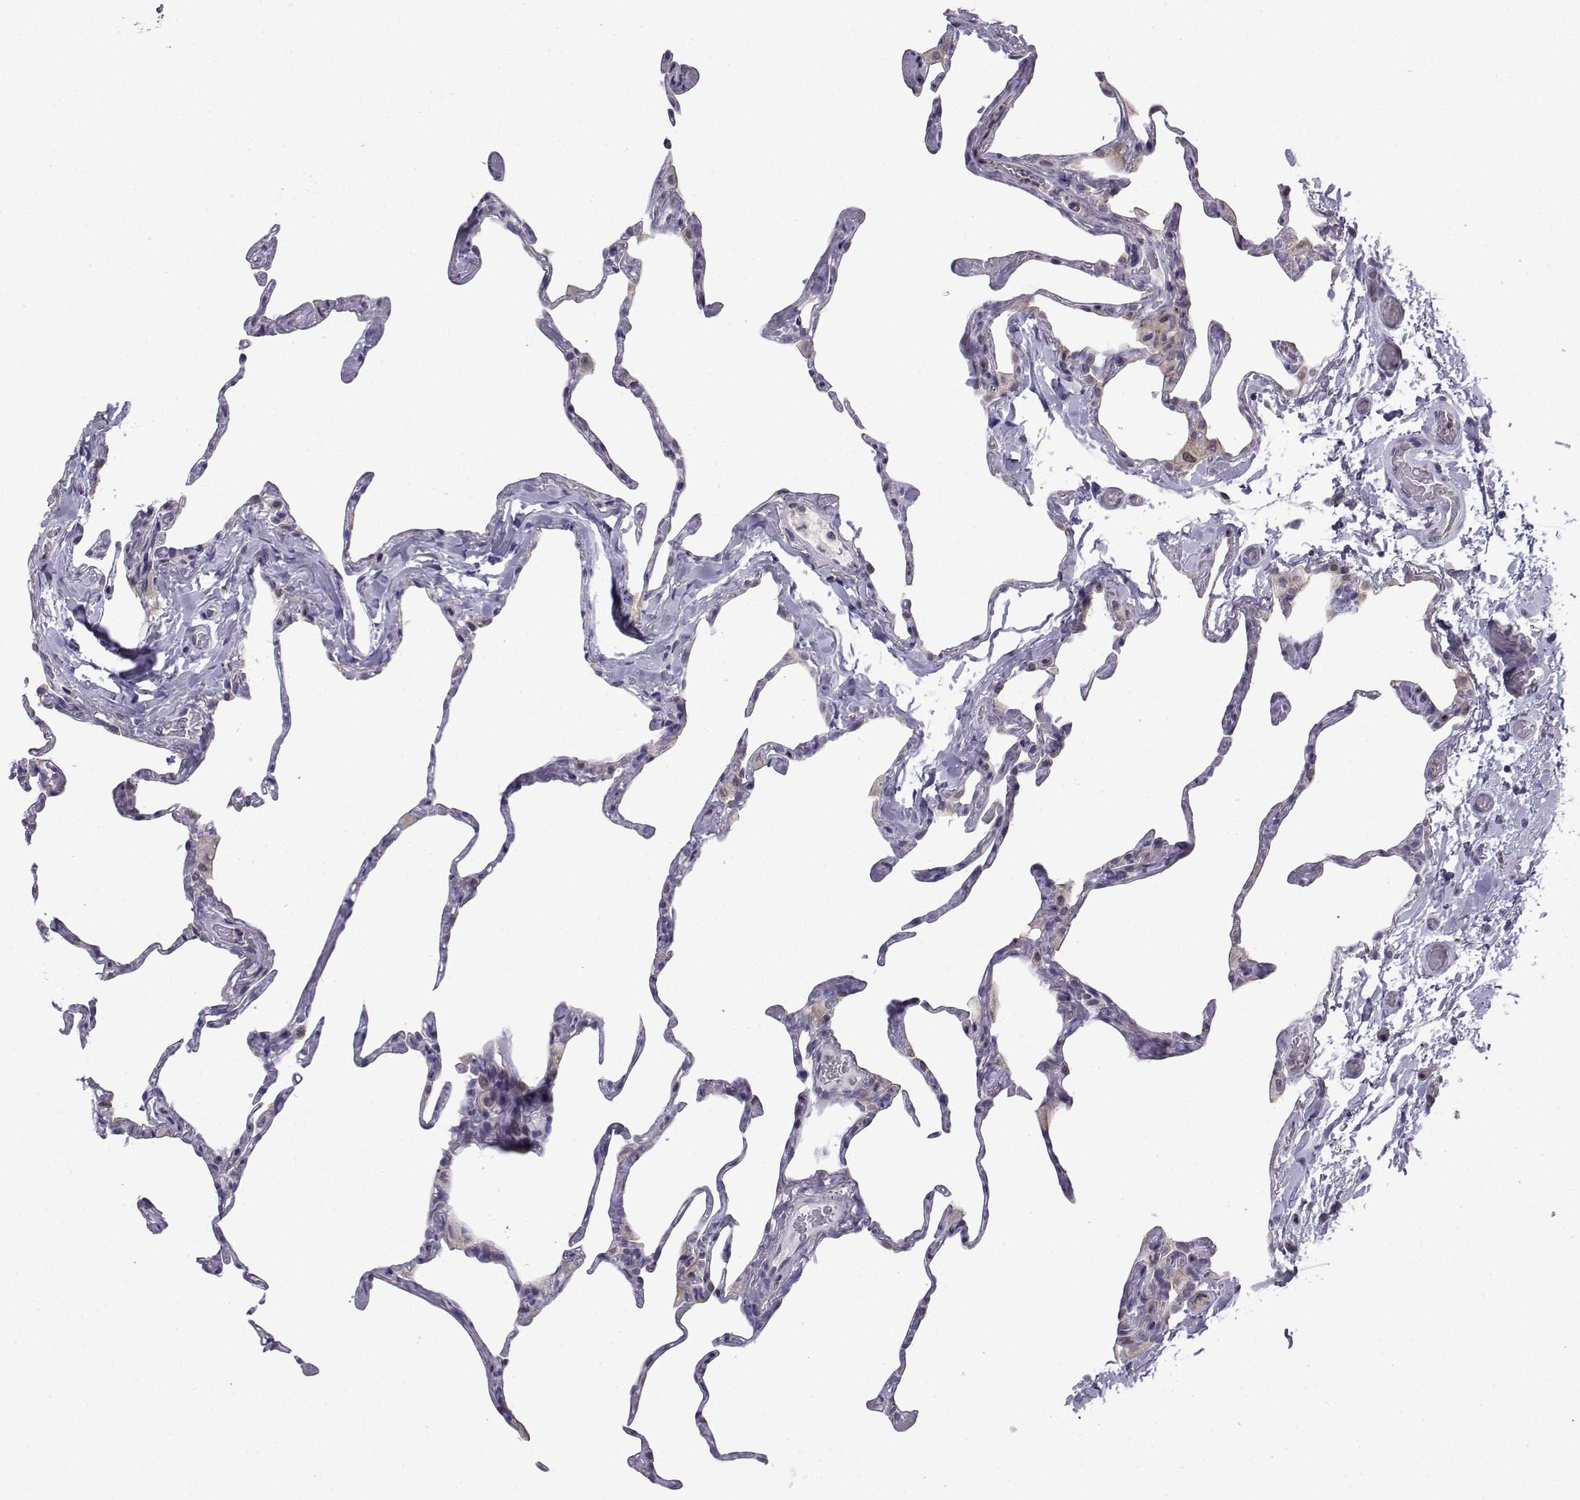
{"staining": {"intensity": "negative", "quantity": "none", "location": "none"}, "tissue": "lung", "cell_type": "Alveolar cells", "image_type": "normal", "snomed": [{"axis": "morphology", "description": "Normal tissue, NOS"}, {"axis": "topography", "description": "Lung"}], "caption": "DAB immunohistochemical staining of unremarkable human lung displays no significant staining in alveolar cells. (DAB immunohistochemistry, high magnification).", "gene": "INCENP", "patient": {"sex": "male", "age": 65}}